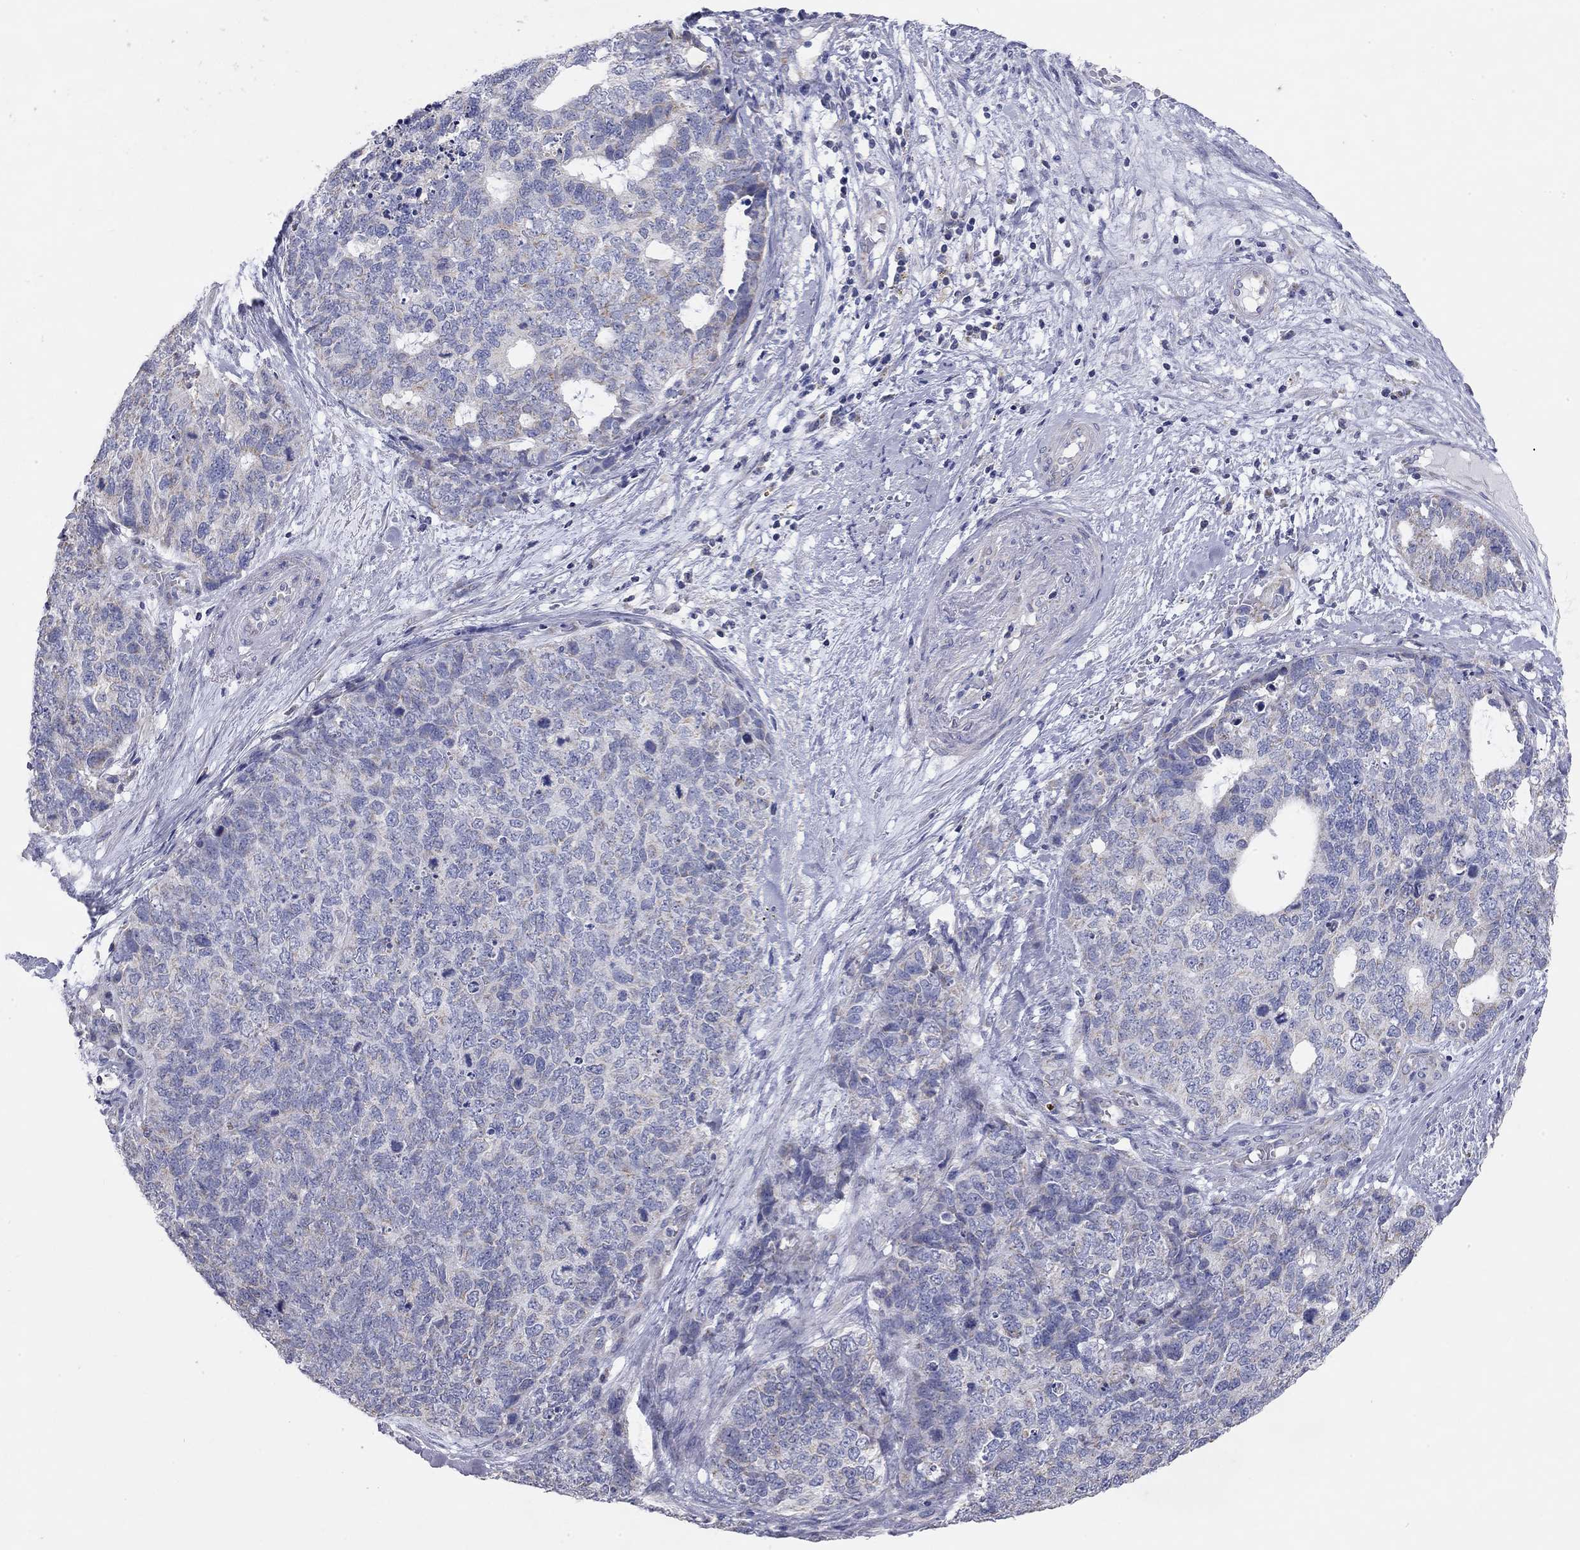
{"staining": {"intensity": "weak", "quantity": "<25%", "location": "cytoplasmic/membranous"}, "tissue": "cervical cancer", "cell_type": "Tumor cells", "image_type": "cancer", "snomed": [{"axis": "morphology", "description": "Squamous cell carcinoma, NOS"}, {"axis": "topography", "description": "Cervix"}], "caption": "A histopathology image of cervical cancer (squamous cell carcinoma) stained for a protein exhibits no brown staining in tumor cells. (Stains: DAB (3,3'-diaminobenzidine) IHC with hematoxylin counter stain, Microscopy: brightfield microscopy at high magnification).", "gene": "CFAP161", "patient": {"sex": "female", "age": 63}}